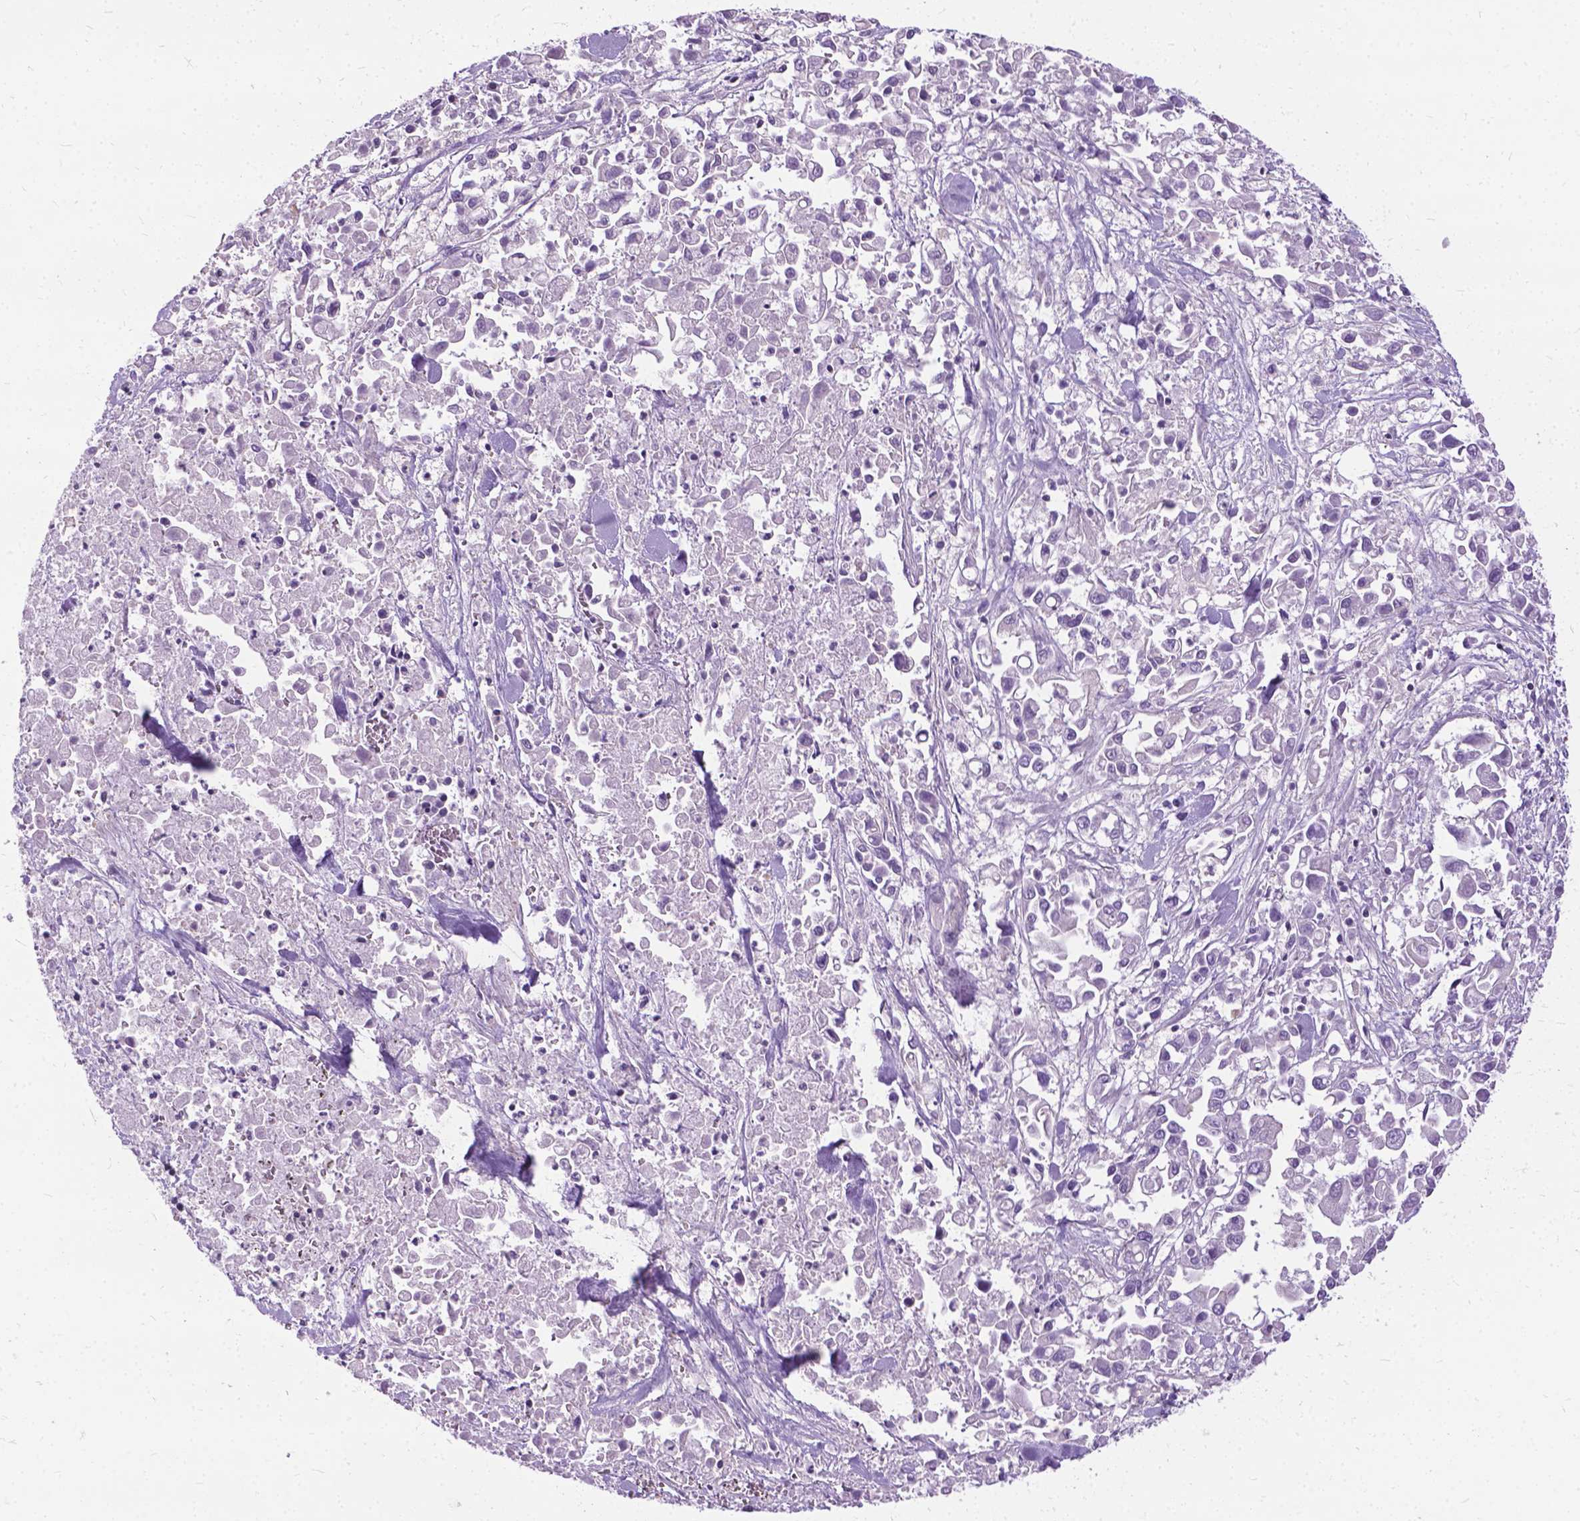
{"staining": {"intensity": "negative", "quantity": "none", "location": "none"}, "tissue": "pancreatic cancer", "cell_type": "Tumor cells", "image_type": "cancer", "snomed": [{"axis": "morphology", "description": "Adenocarcinoma, NOS"}, {"axis": "topography", "description": "Pancreas"}], "caption": "Immunohistochemistry of human pancreatic cancer shows no positivity in tumor cells.", "gene": "JAK3", "patient": {"sex": "female", "age": 83}}